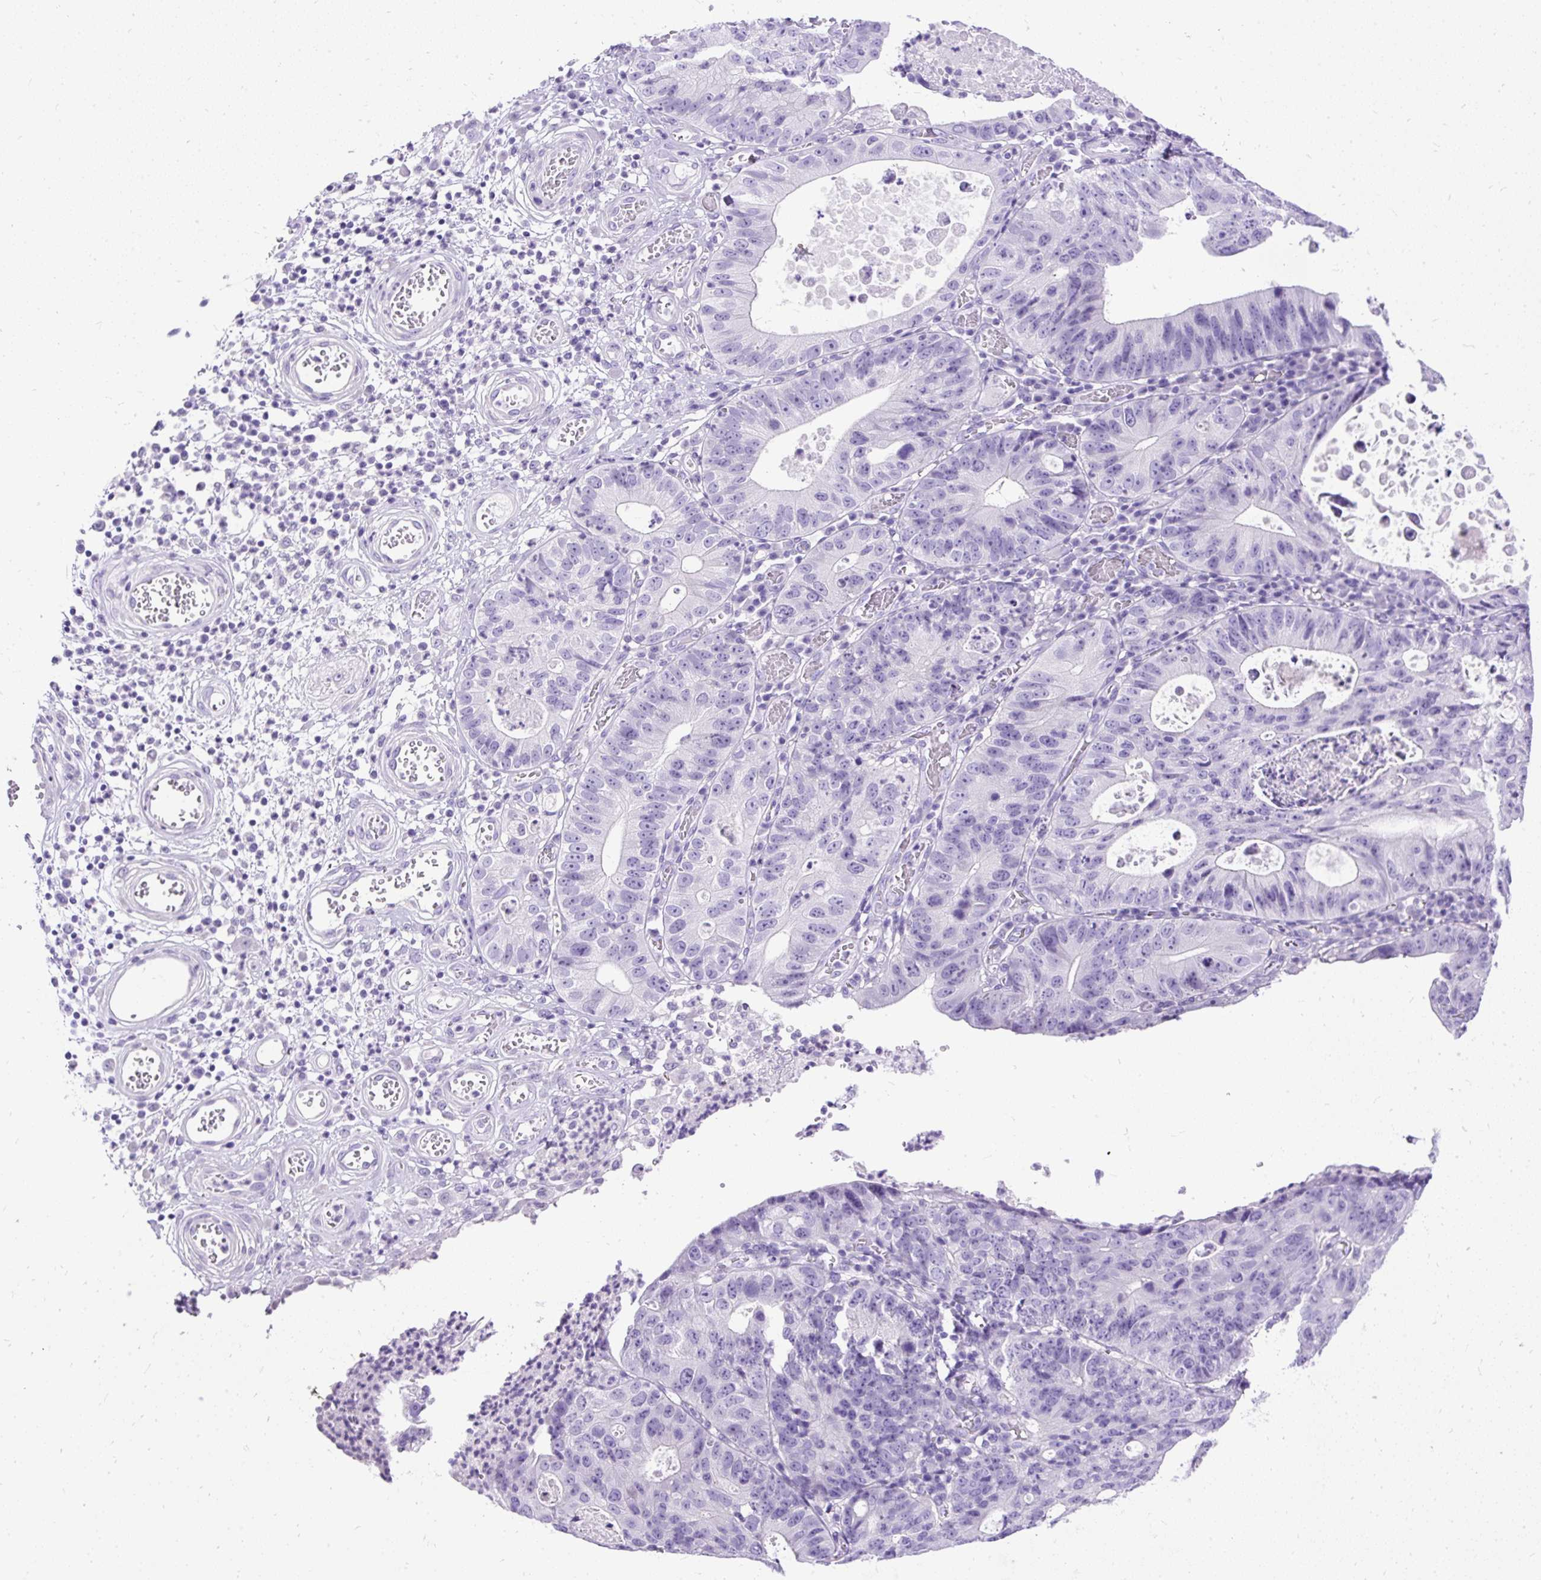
{"staining": {"intensity": "negative", "quantity": "none", "location": "none"}, "tissue": "stomach cancer", "cell_type": "Tumor cells", "image_type": "cancer", "snomed": [{"axis": "morphology", "description": "Adenocarcinoma, NOS"}, {"axis": "topography", "description": "Stomach"}], "caption": "Human adenocarcinoma (stomach) stained for a protein using IHC exhibits no positivity in tumor cells.", "gene": "HEY1", "patient": {"sex": "male", "age": 59}}